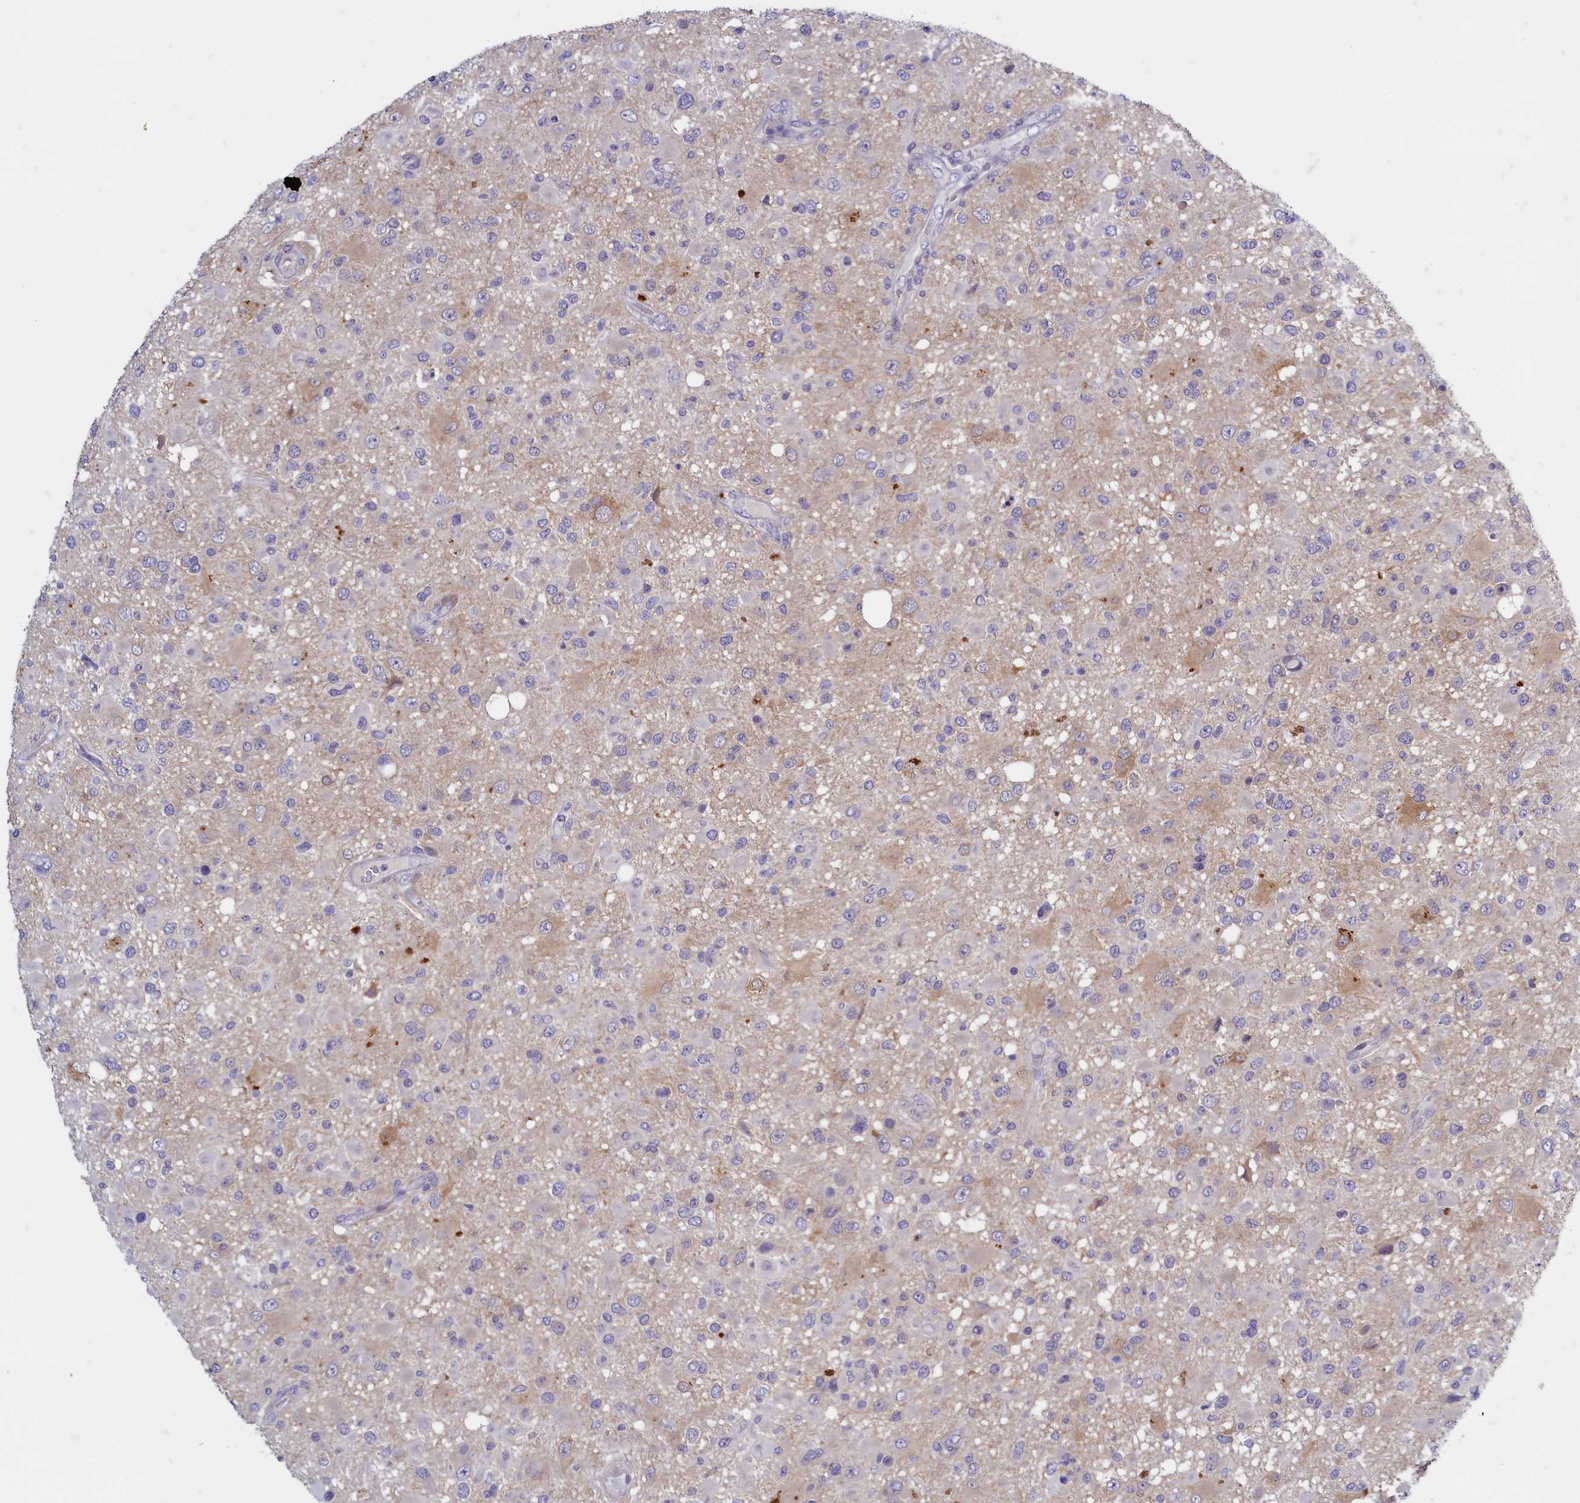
{"staining": {"intensity": "negative", "quantity": "none", "location": "none"}, "tissue": "glioma", "cell_type": "Tumor cells", "image_type": "cancer", "snomed": [{"axis": "morphology", "description": "Glioma, malignant, High grade"}, {"axis": "topography", "description": "Brain"}], "caption": "Tumor cells are negative for brown protein staining in glioma.", "gene": "MAP1LC3A", "patient": {"sex": "male", "age": 53}}